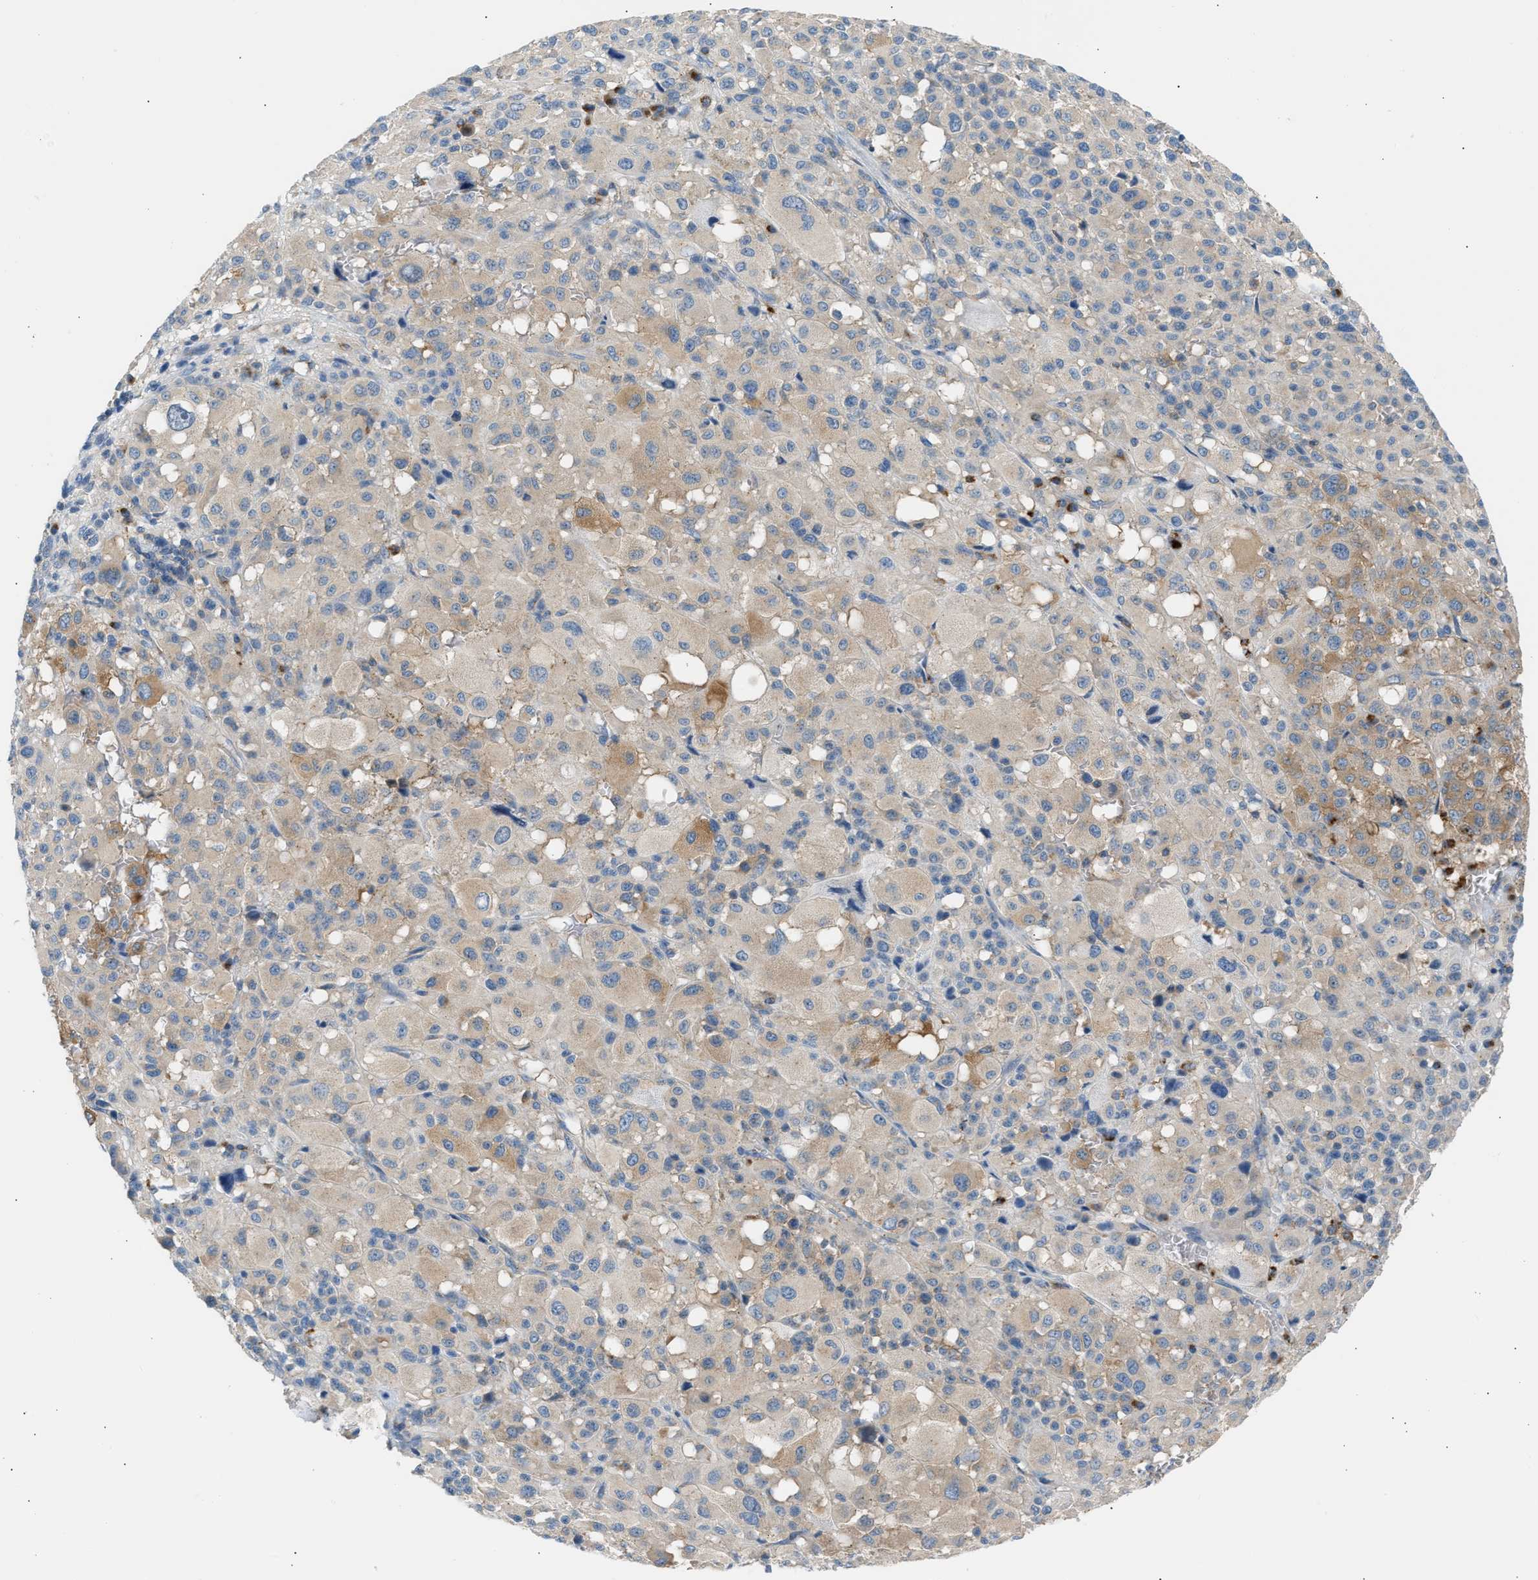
{"staining": {"intensity": "moderate", "quantity": "<25%", "location": "cytoplasmic/membranous"}, "tissue": "melanoma", "cell_type": "Tumor cells", "image_type": "cancer", "snomed": [{"axis": "morphology", "description": "Malignant melanoma, Metastatic site"}, {"axis": "topography", "description": "Skin"}], "caption": "Human melanoma stained for a protein (brown) shows moderate cytoplasmic/membranous positive positivity in about <25% of tumor cells.", "gene": "TRIM50", "patient": {"sex": "female", "age": 74}}